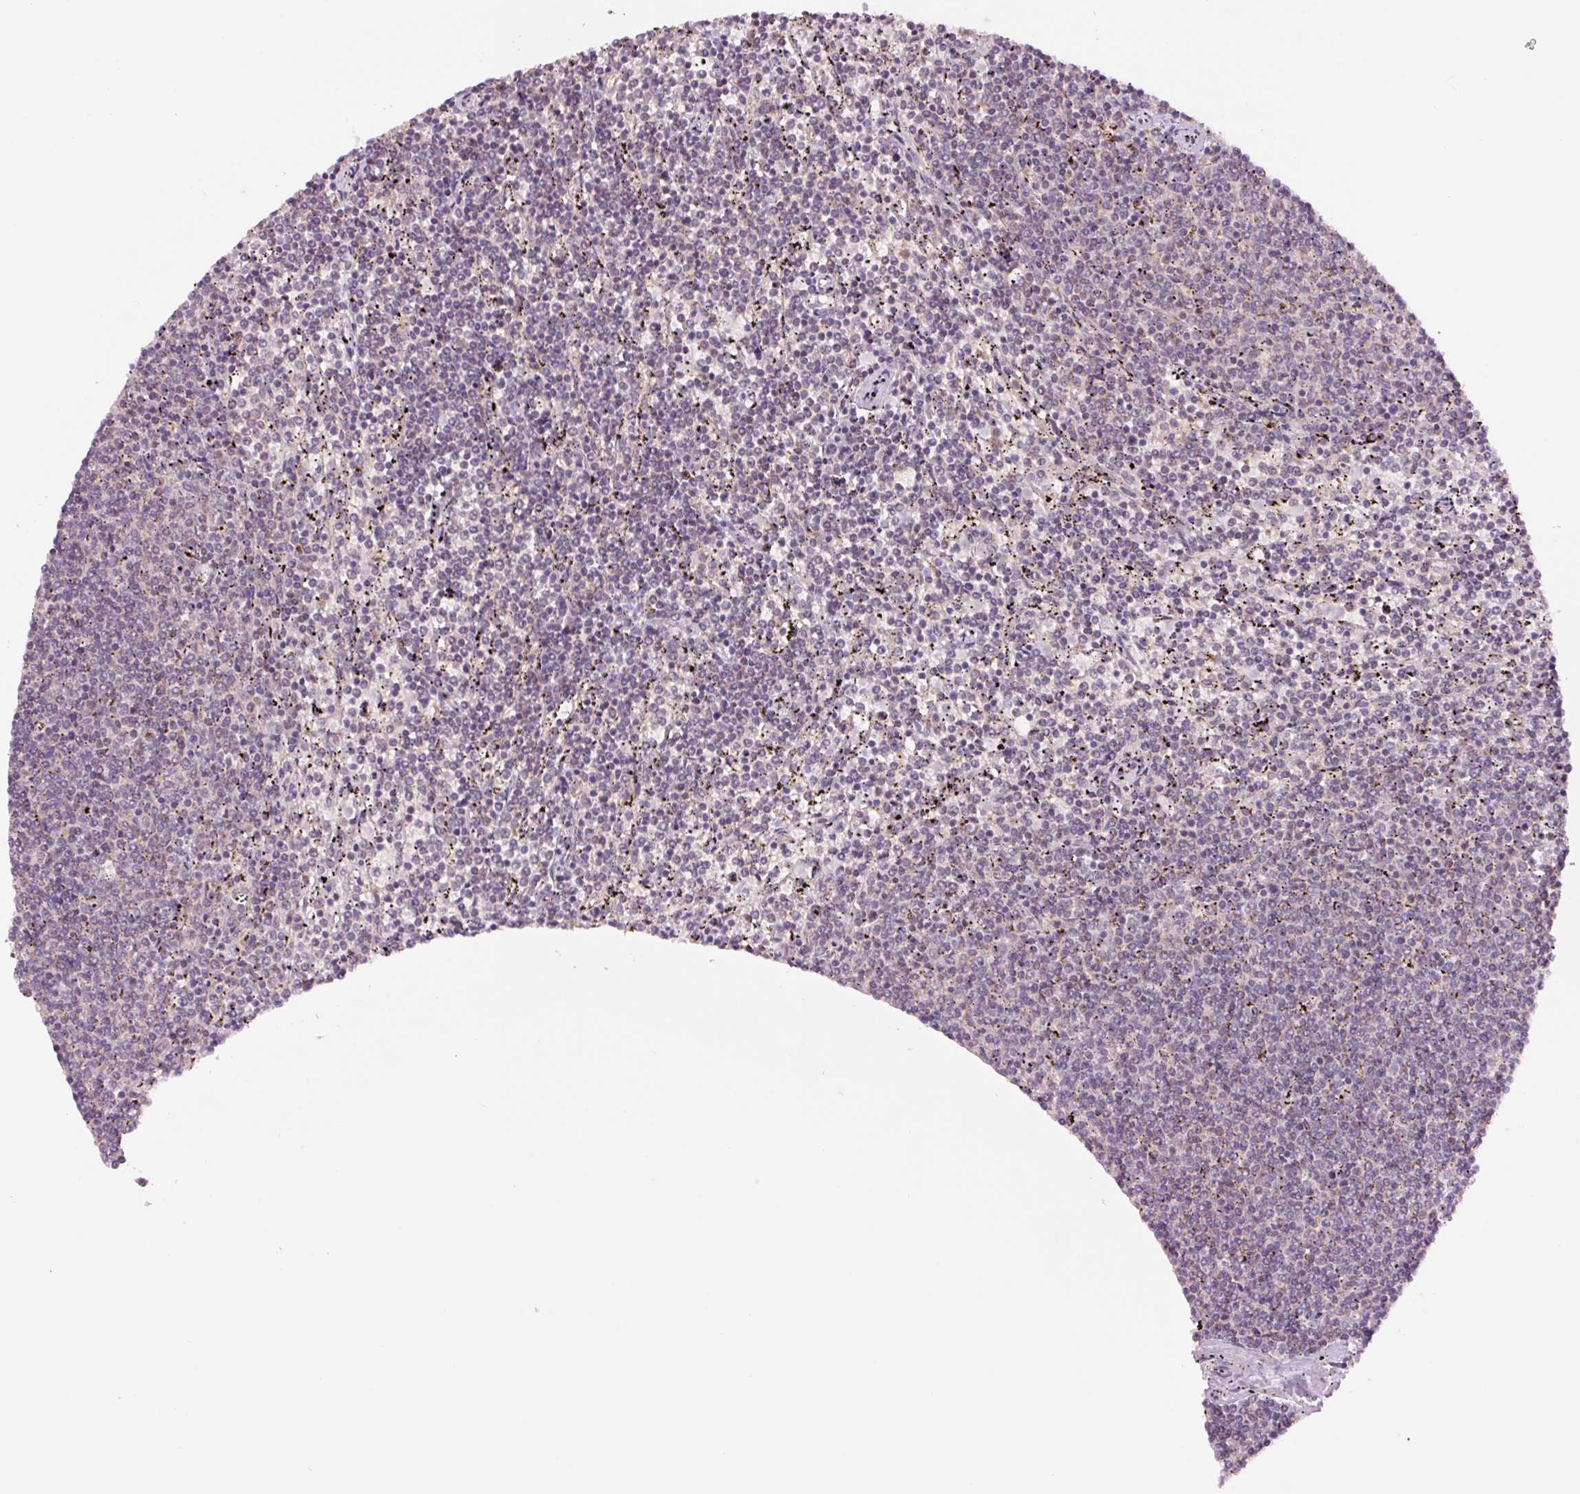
{"staining": {"intensity": "negative", "quantity": "none", "location": "none"}, "tissue": "lymphoma", "cell_type": "Tumor cells", "image_type": "cancer", "snomed": [{"axis": "morphology", "description": "Malignant lymphoma, non-Hodgkin's type, Low grade"}, {"axis": "topography", "description": "Spleen"}], "caption": "The immunohistochemistry photomicrograph has no significant expression in tumor cells of lymphoma tissue. (DAB (3,3'-diaminobenzidine) immunohistochemistry with hematoxylin counter stain).", "gene": "PCK2", "patient": {"sex": "female", "age": 50}}